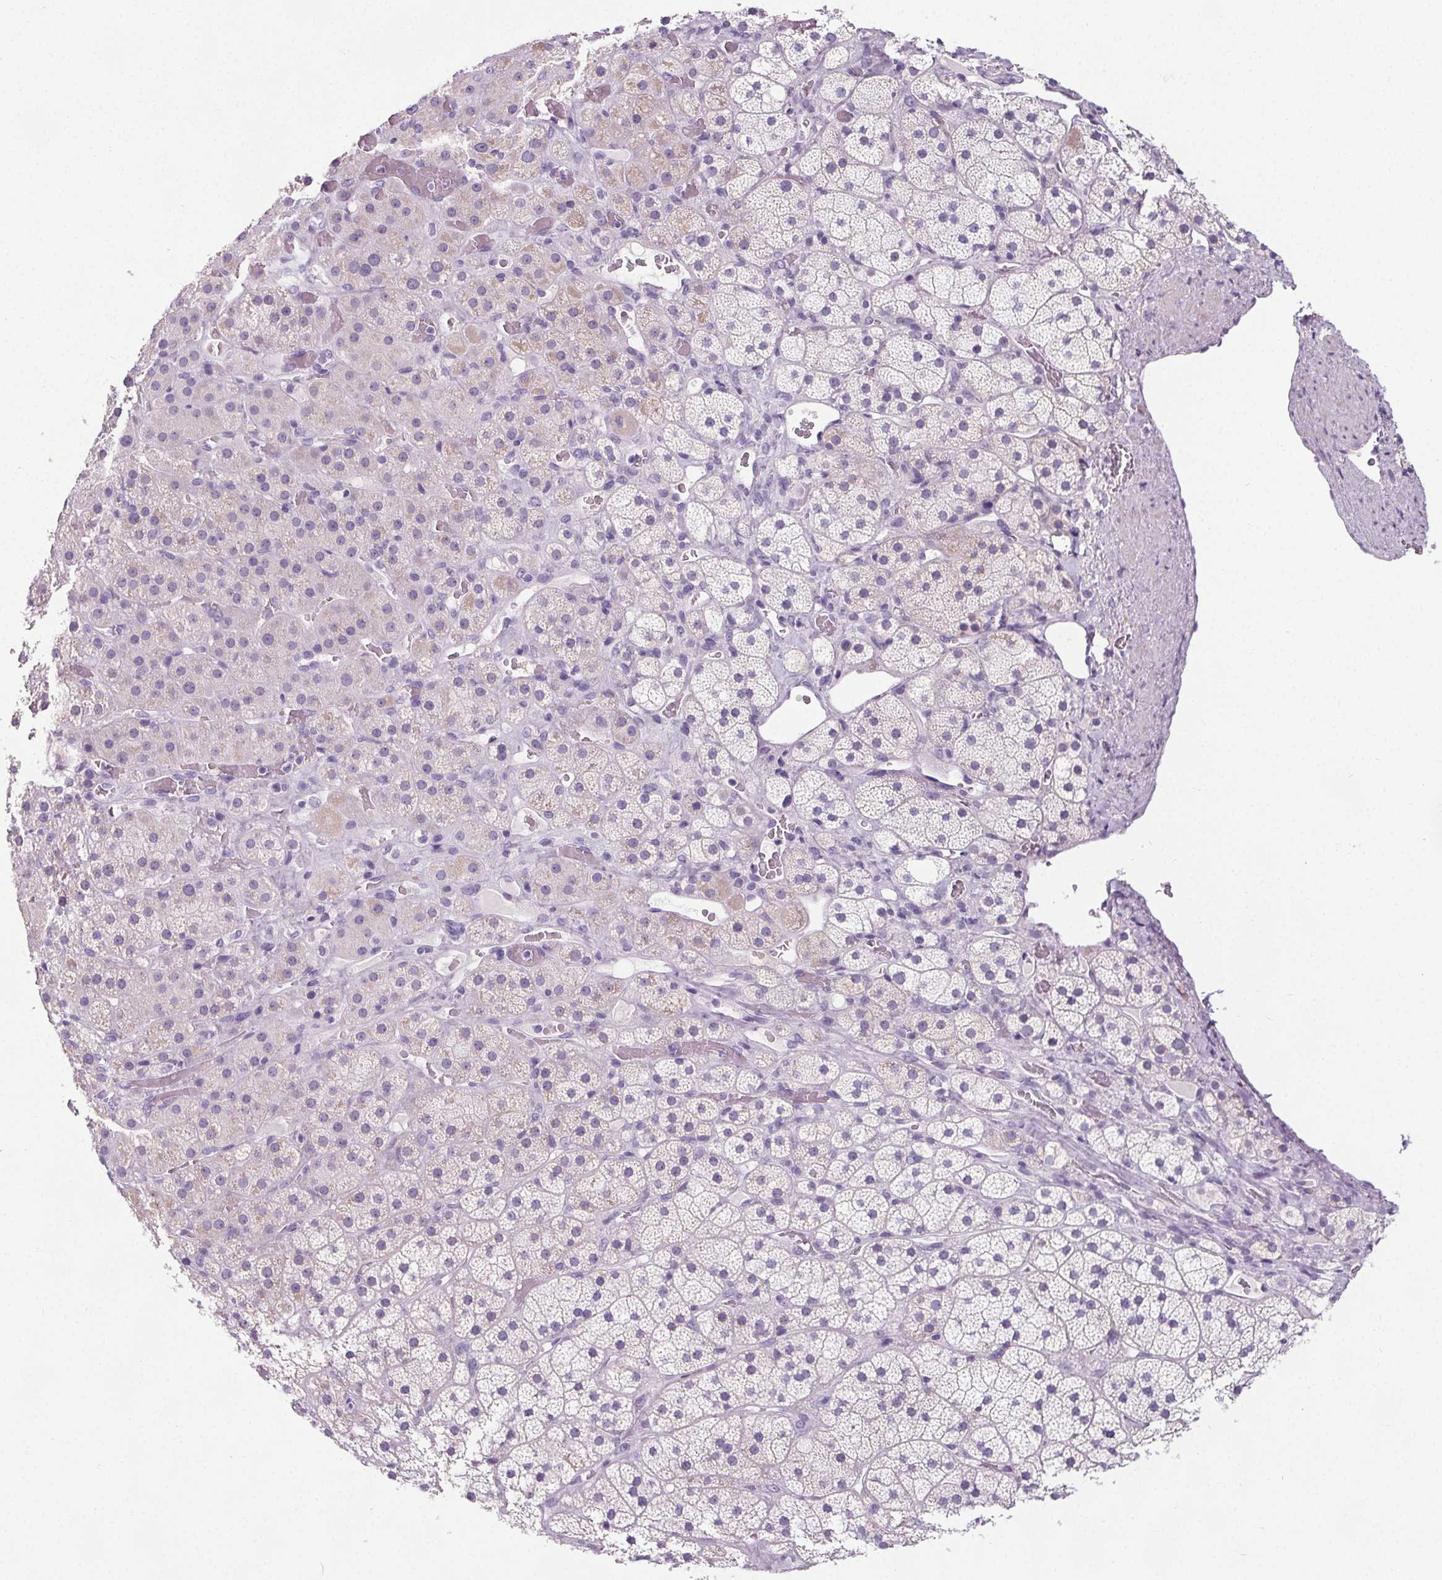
{"staining": {"intensity": "negative", "quantity": "none", "location": "none"}, "tissue": "adrenal gland", "cell_type": "Glandular cells", "image_type": "normal", "snomed": [{"axis": "morphology", "description": "Normal tissue, NOS"}, {"axis": "topography", "description": "Adrenal gland"}], "caption": "Immunohistochemistry of benign adrenal gland reveals no staining in glandular cells. (Brightfield microscopy of DAB (3,3'-diaminobenzidine) immunohistochemistry at high magnification).", "gene": "ELAVL2", "patient": {"sex": "male", "age": 57}}